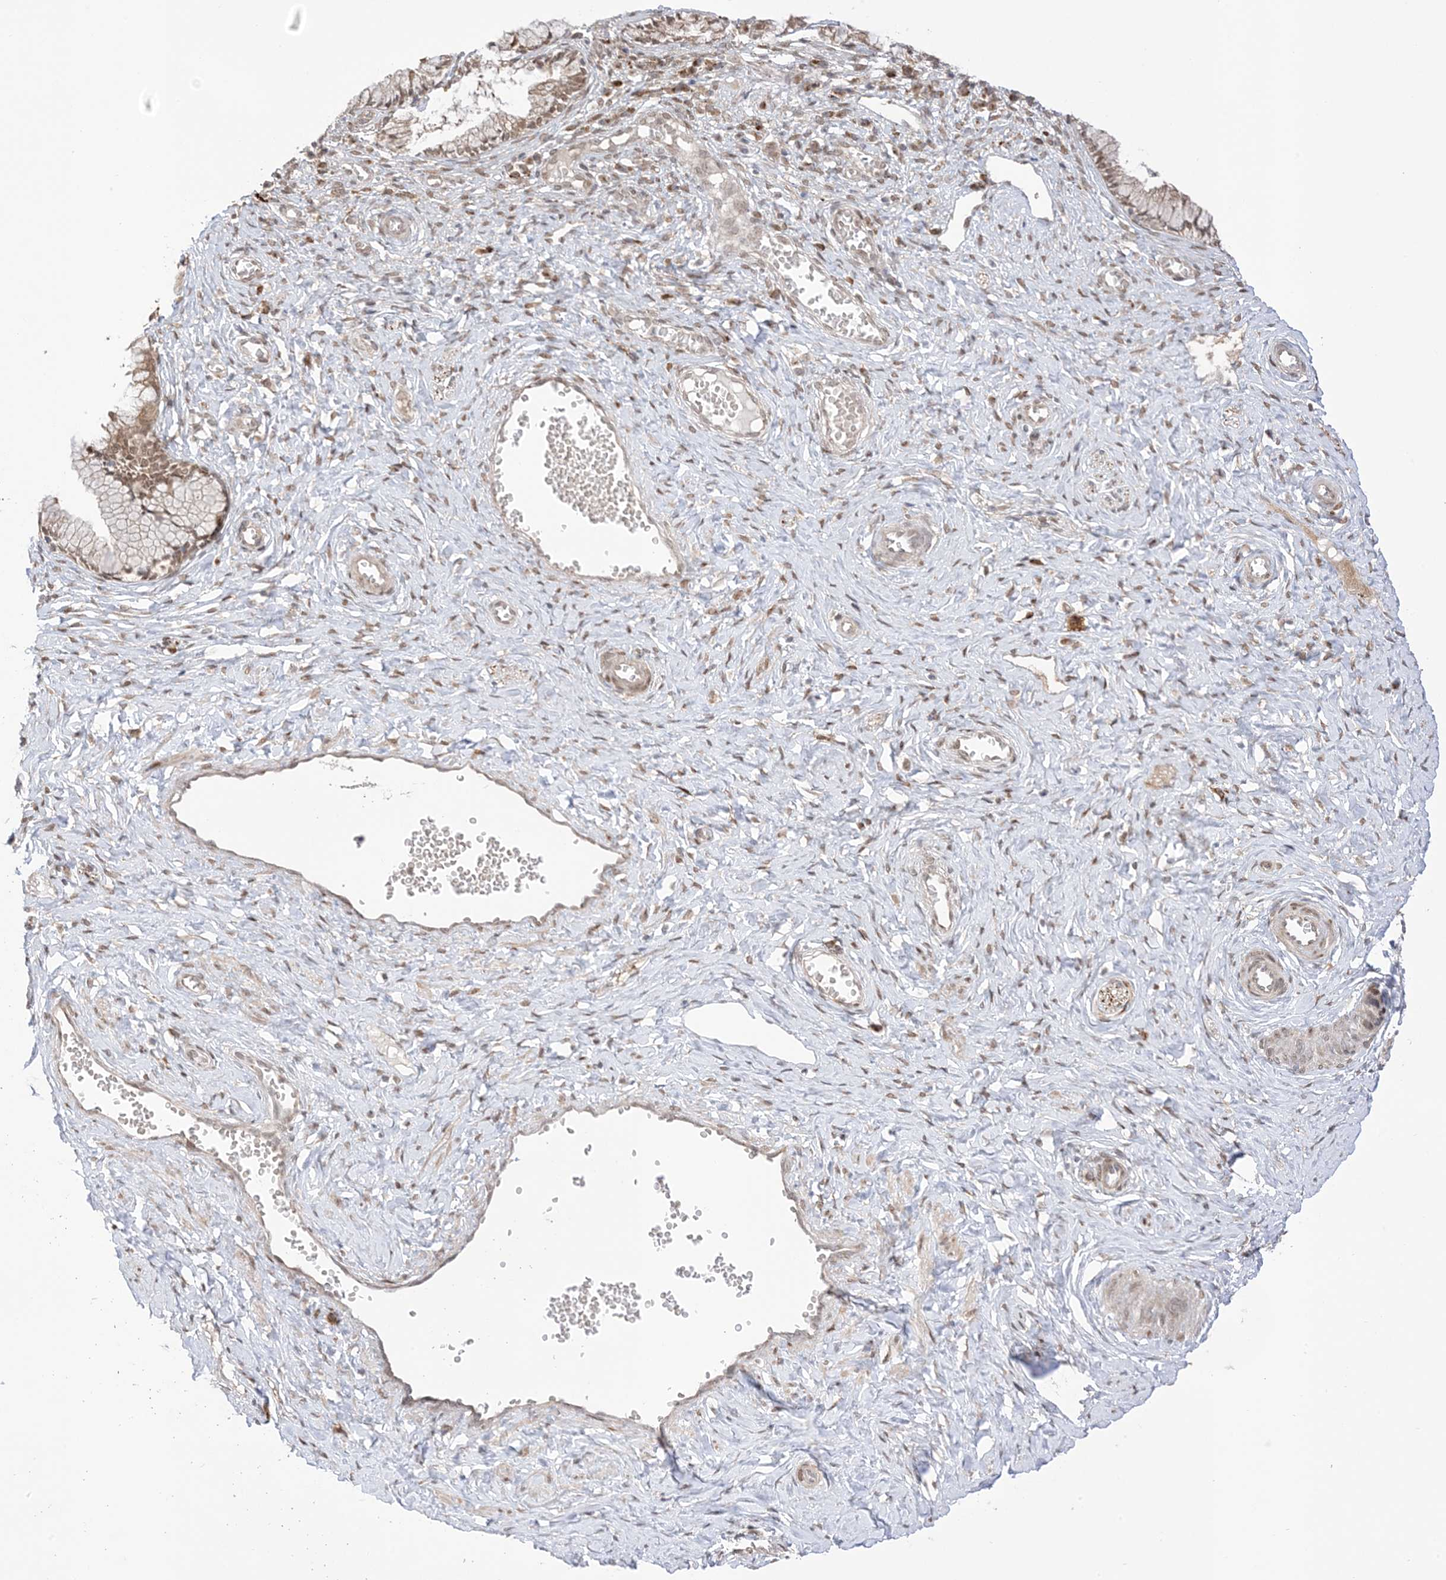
{"staining": {"intensity": "moderate", "quantity": "25%-75%", "location": "cytoplasmic/membranous,nuclear"}, "tissue": "cervix", "cell_type": "Glandular cells", "image_type": "normal", "snomed": [{"axis": "morphology", "description": "Normal tissue, NOS"}, {"axis": "topography", "description": "Cervix"}], "caption": "Protein staining reveals moderate cytoplasmic/membranous,nuclear expression in about 25%-75% of glandular cells in normal cervix.", "gene": "UBE2E2", "patient": {"sex": "female", "age": 27}}